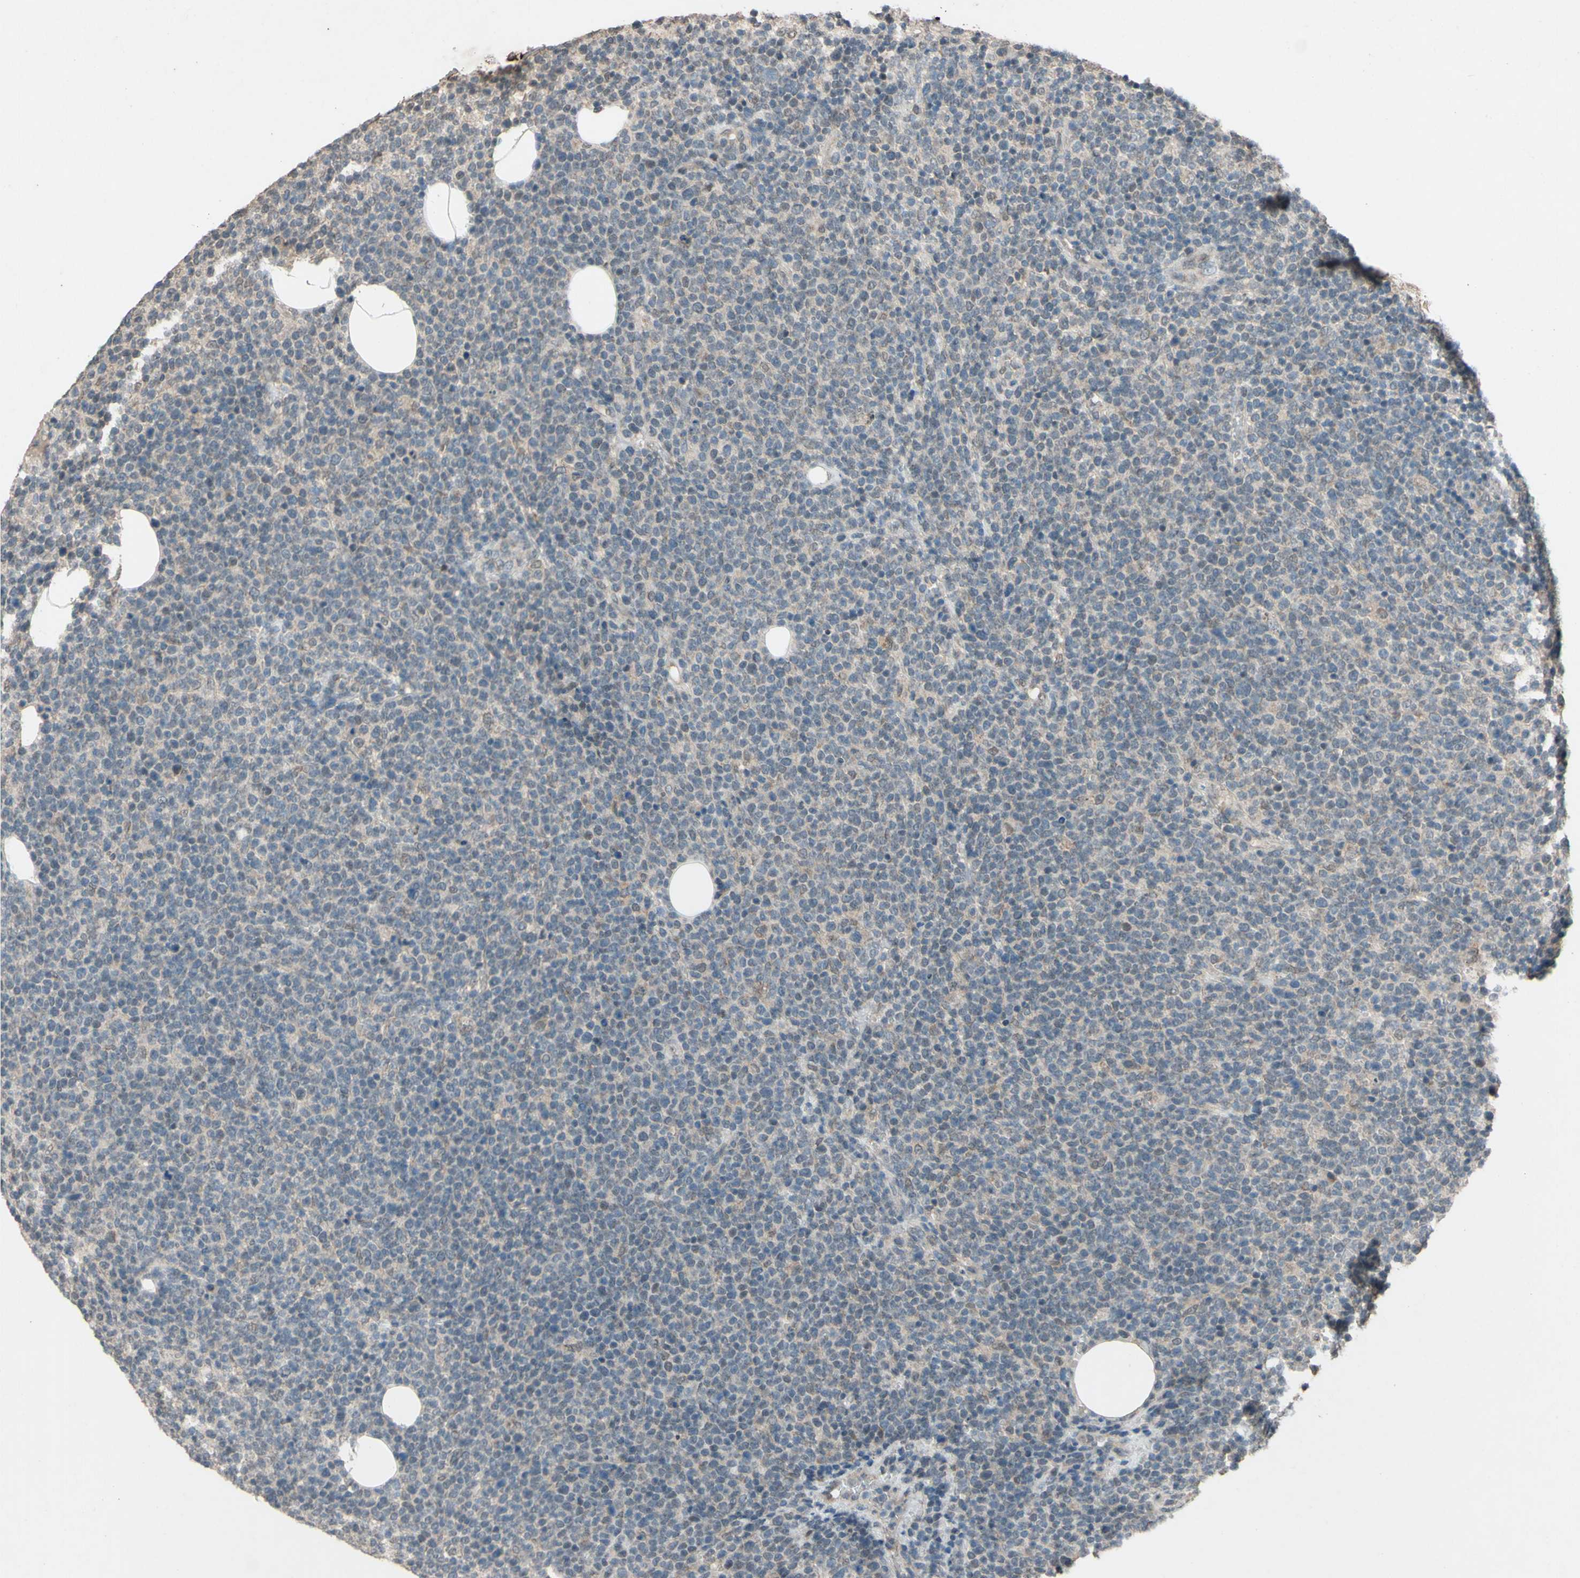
{"staining": {"intensity": "negative", "quantity": "none", "location": "none"}, "tissue": "lymphoma", "cell_type": "Tumor cells", "image_type": "cancer", "snomed": [{"axis": "morphology", "description": "Malignant lymphoma, non-Hodgkin's type, High grade"}, {"axis": "topography", "description": "Lymph node"}], "caption": "Immunohistochemical staining of human lymphoma exhibits no significant expression in tumor cells.", "gene": "CDCP1", "patient": {"sex": "male", "age": 61}}